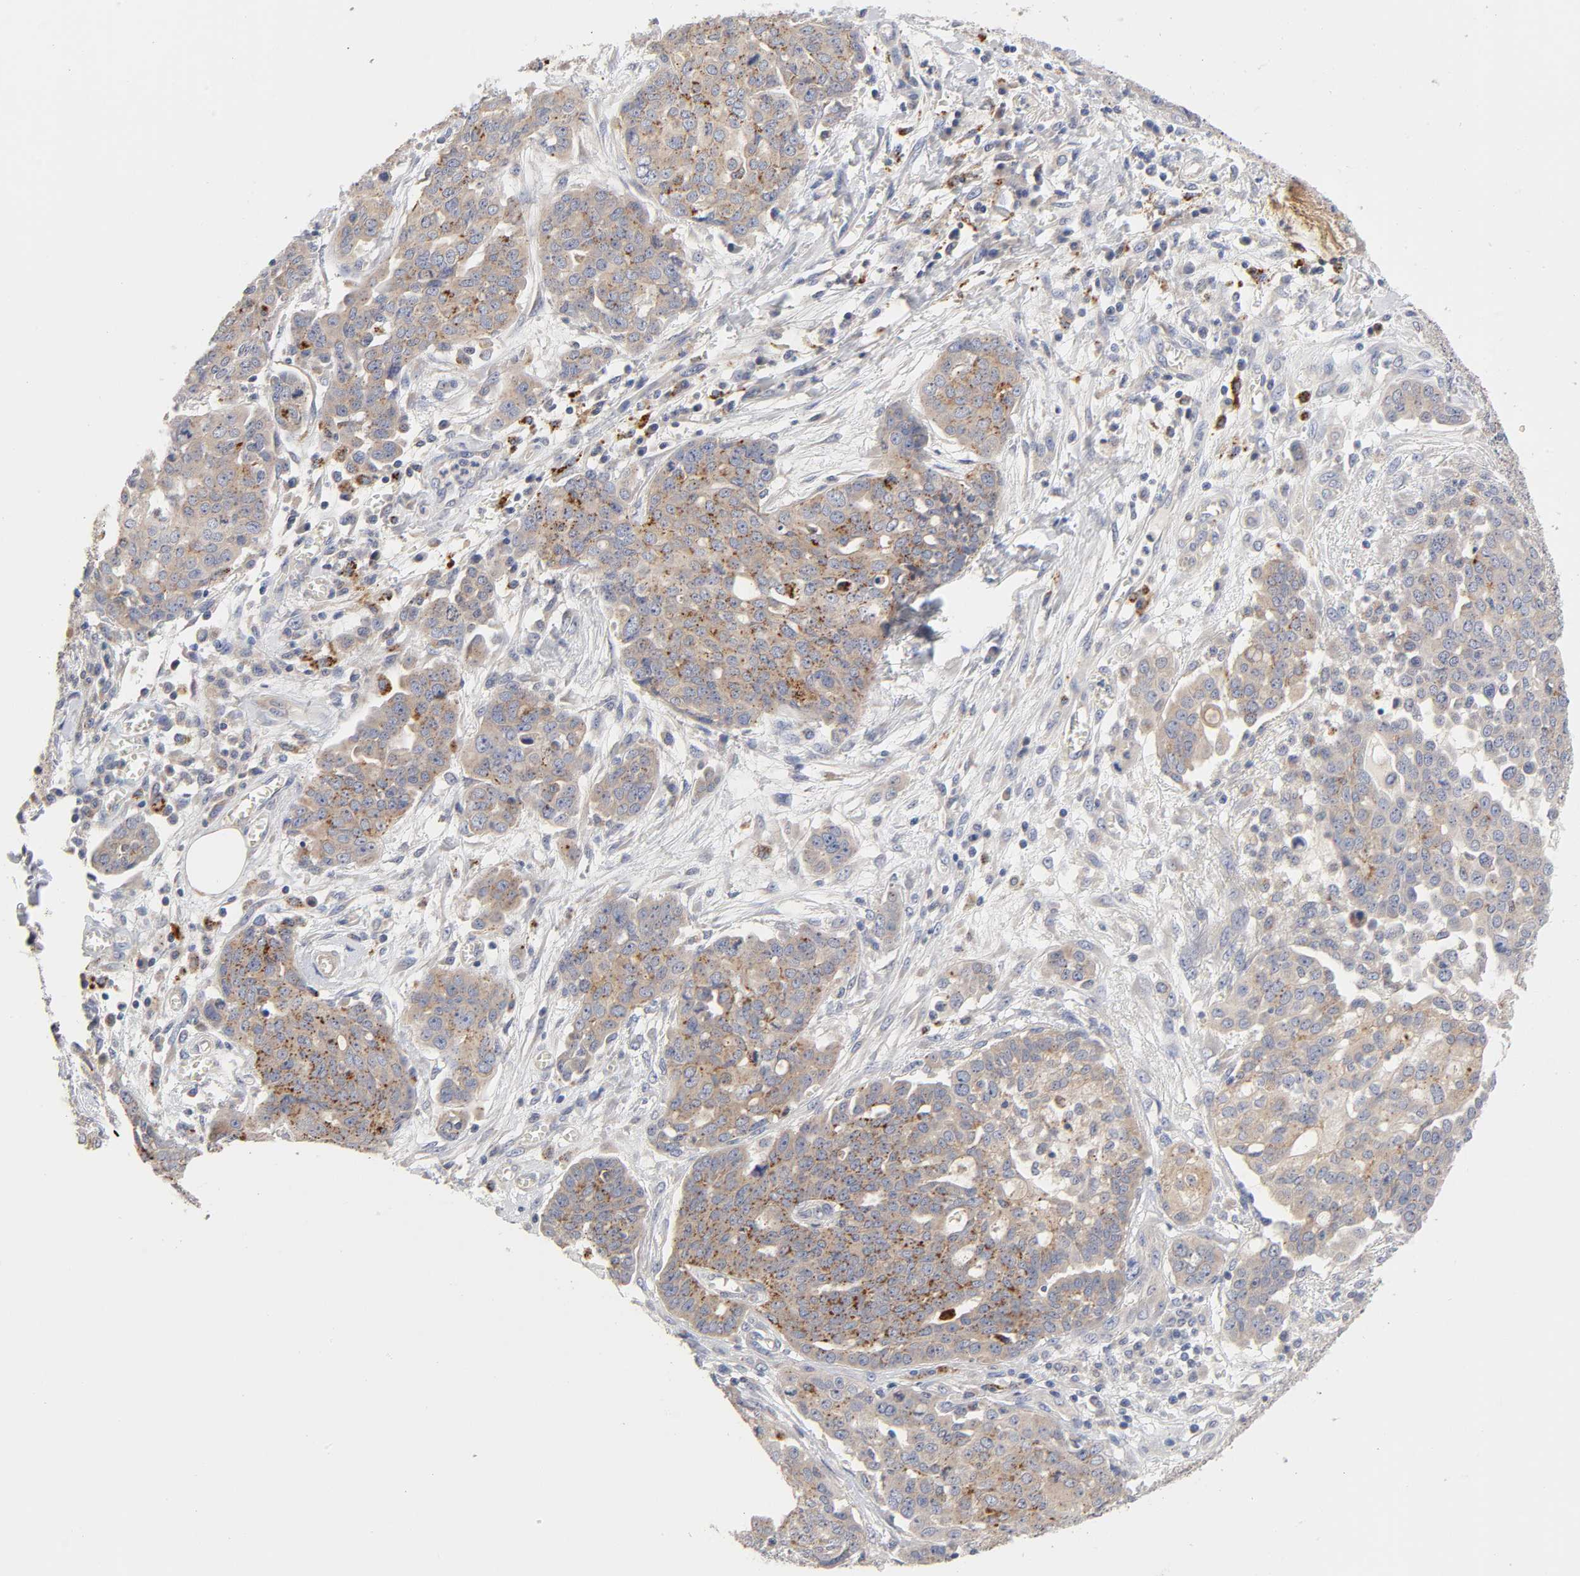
{"staining": {"intensity": "moderate", "quantity": ">75%", "location": "cytoplasmic/membranous"}, "tissue": "ovarian cancer", "cell_type": "Tumor cells", "image_type": "cancer", "snomed": [{"axis": "morphology", "description": "Cystadenocarcinoma, serous, NOS"}, {"axis": "topography", "description": "Soft tissue"}, {"axis": "topography", "description": "Ovary"}], "caption": "Brown immunohistochemical staining in serous cystadenocarcinoma (ovarian) exhibits moderate cytoplasmic/membranous expression in approximately >75% of tumor cells.", "gene": "C17orf75", "patient": {"sex": "female", "age": 57}}